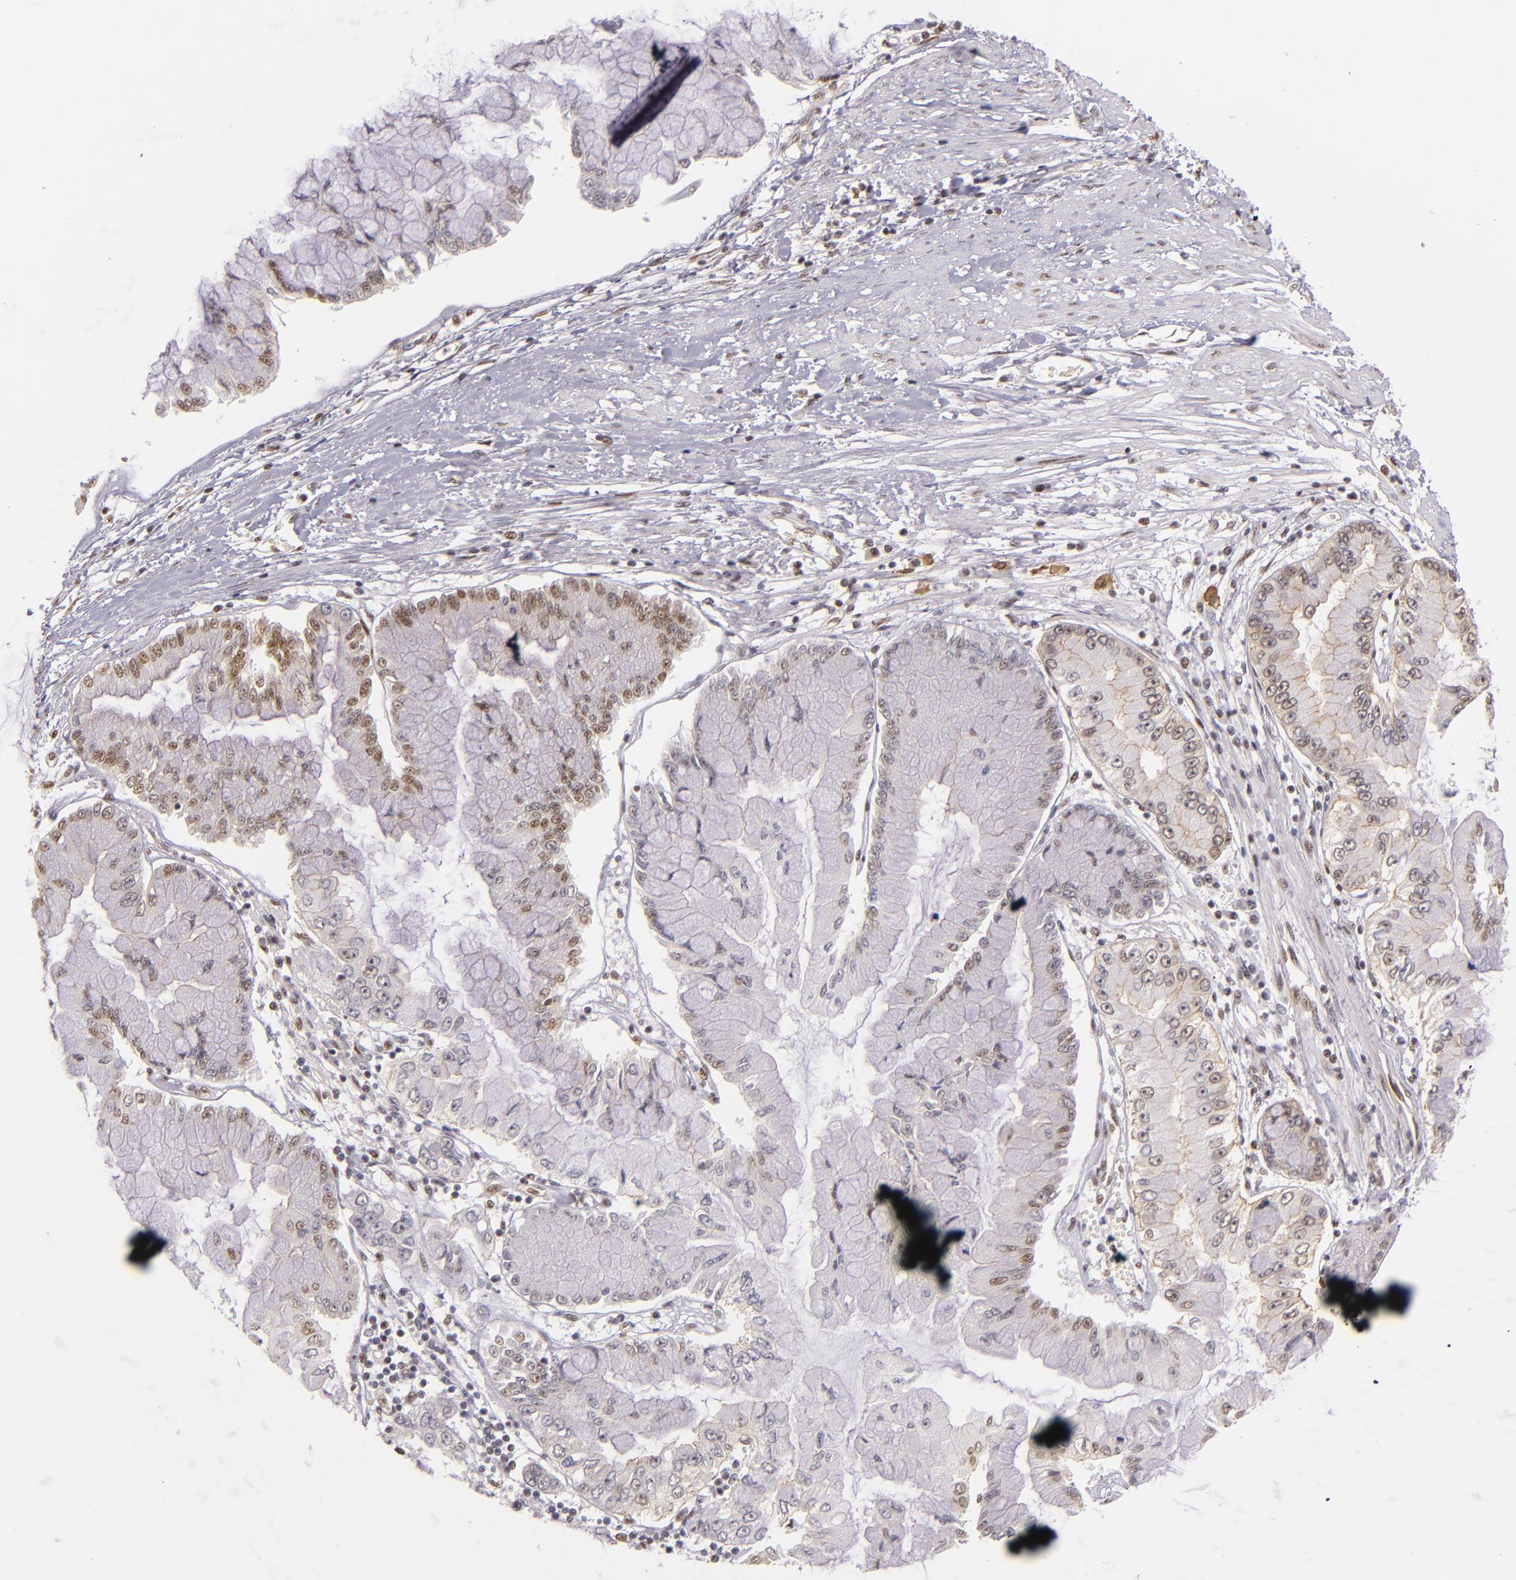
{"staining": {"intensity": "weak", "quantity": "25%-75%", "location": "nuclear"}, "tissue": "liver cancer", "cell_type": "Tumor cells", "image_type": "cancer", "snomed": [{"axis": "morphology", "description": "Cholangiocarcinoma"}, {"axis": "topography", "description": "Liver"}], "caption": "A high-resolution image shows immunohistochemistry staining of liver cancer (cholangiocarcinoma), which shows weak nuclear positivity in approximately 25%-75% of tumor cells.", "gene": "NCOR2", "patient": {"sex": "female", "age": 79}}